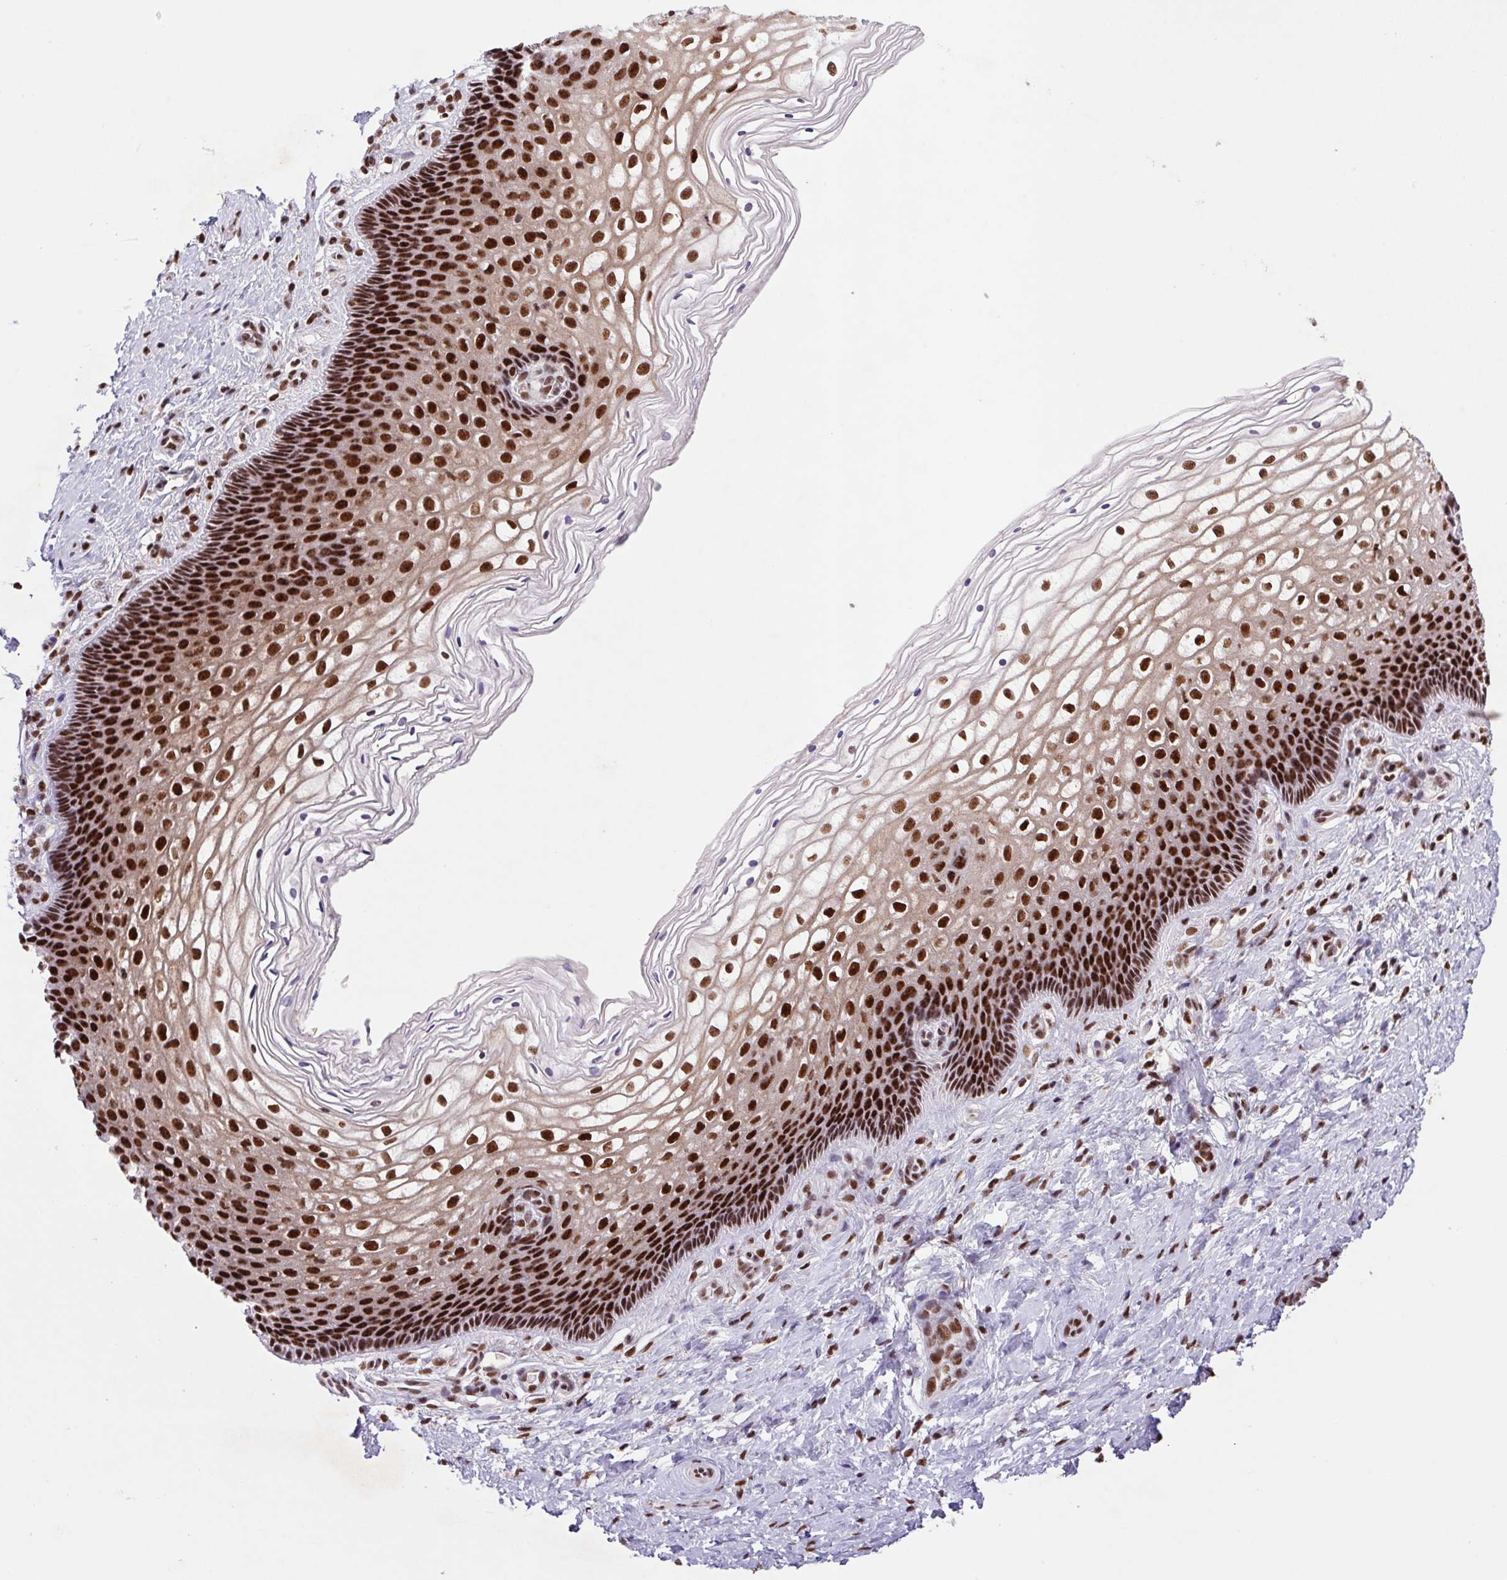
{"staining": {"intensity": "strong", "quantity": ">75%", "location": "nuclear"}, "tissue": "cervix", "cell_type": "Glandular cells", "image_type": "normal", "snomed": [{"axis": "morphology", "description": "Normal tissue, NOS"}, {"axis": "topography", "description": "Cervix"}], "caption": "Protein expression analysis of benign cervix reveals strong nuclear positivity in approximately >75% of glandular cells.", "gene": "LDLRAD4", "patient": {"sex": "female", "age": 34}}